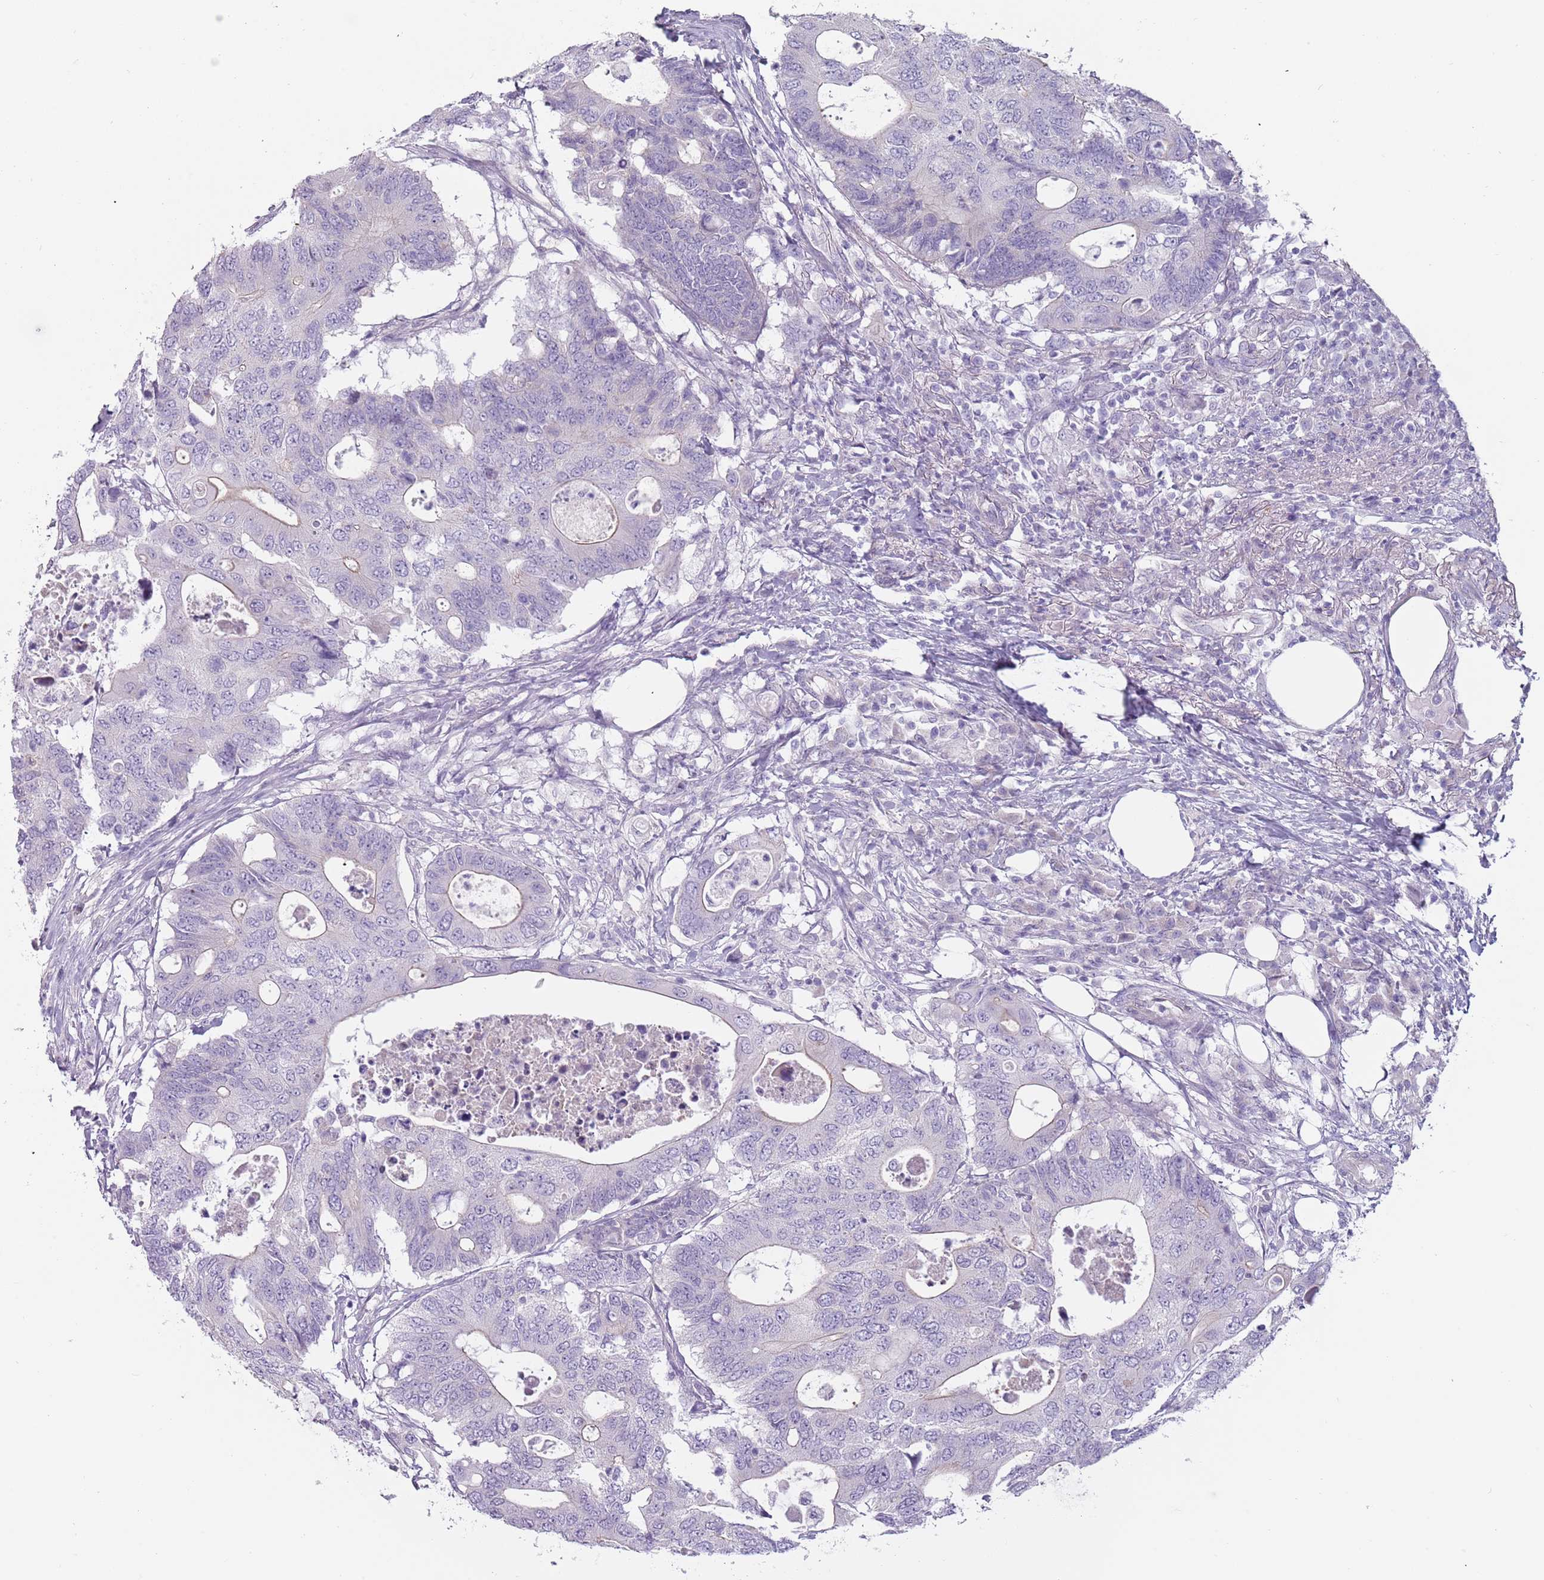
{"staining": {"intensity": "negative", "quantity": "none", "location": "none"}, "tissue": "colorectal cancer", "cell_type": "Tumor cells", "image_type": "cancer", "snomed": [{"axis": "morphology", "description": "Adenocarcinoma, NOS"}, {"axis": "topography", "description": "Colon"}], "caption": "This image is of colorectal cancer (adenocarcinoma) stained with immunohistochemistry to label a protein in brown with the nuclei are counter-stained blue. There is no positivity in tumor cells.", "gene": "RFX2", "patient": {"sex": "male", "age": 71}}